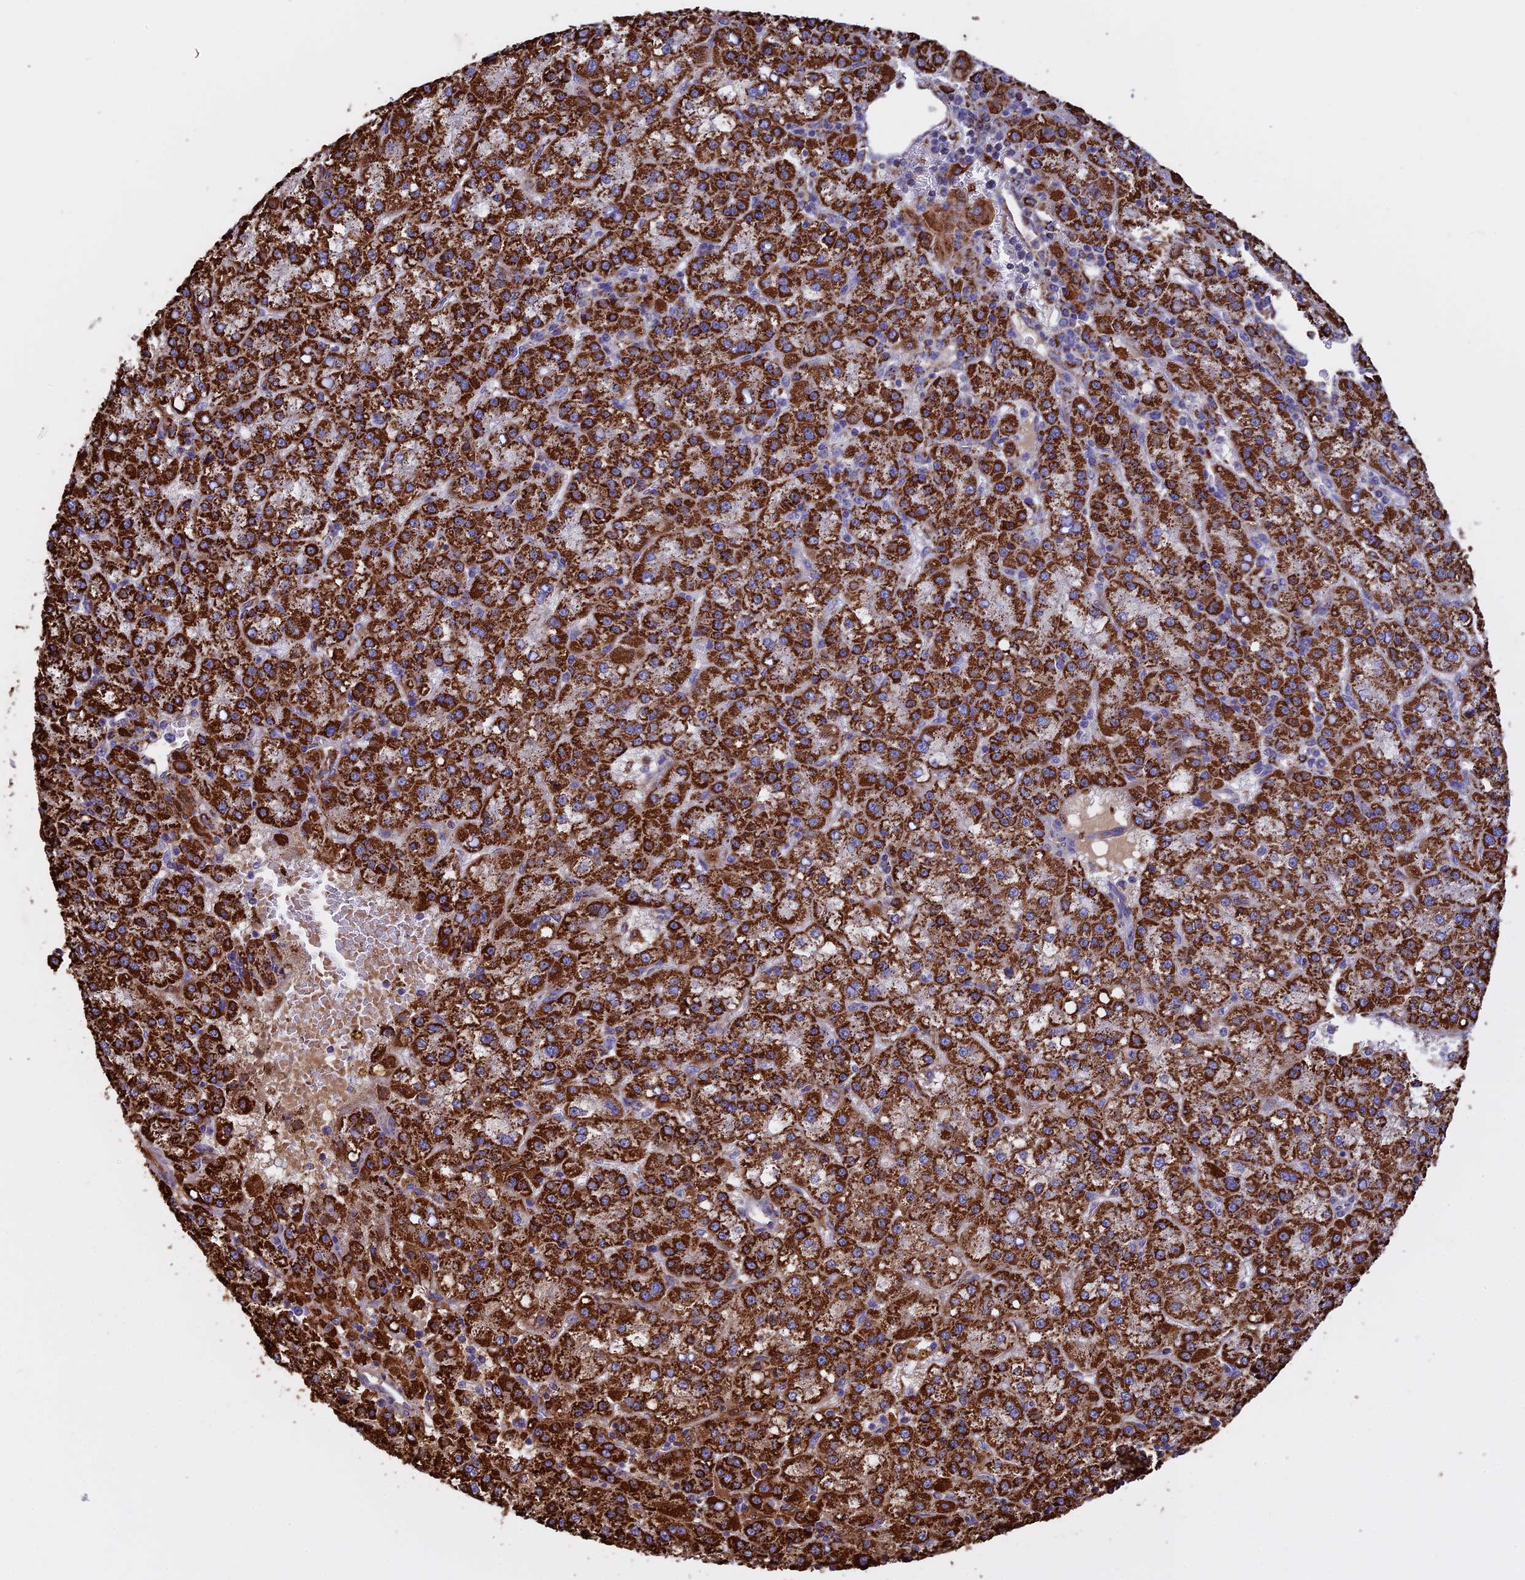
{"staining": {"intensity": "strong", "quantity": ">75%", "location": "cytoplasmic/membranous"}, "tissue": "liver cancer", "cell_type": "Tumor cells", "image_type": "cancer", "snomed": [{"axis": "morphology", "description": "Carcinoma, Hepatocellular, NOS"}, {"axis": "topography", "description": "Liver"}], "caption": "The immunohistochemical stain labels strong cytoplasmic/membranous positivity in tumor cells of hepatocellular carcinoma (liver) tissue.", "gene": "KCNG1", "patient": {"sex": "female", "age": 58}}